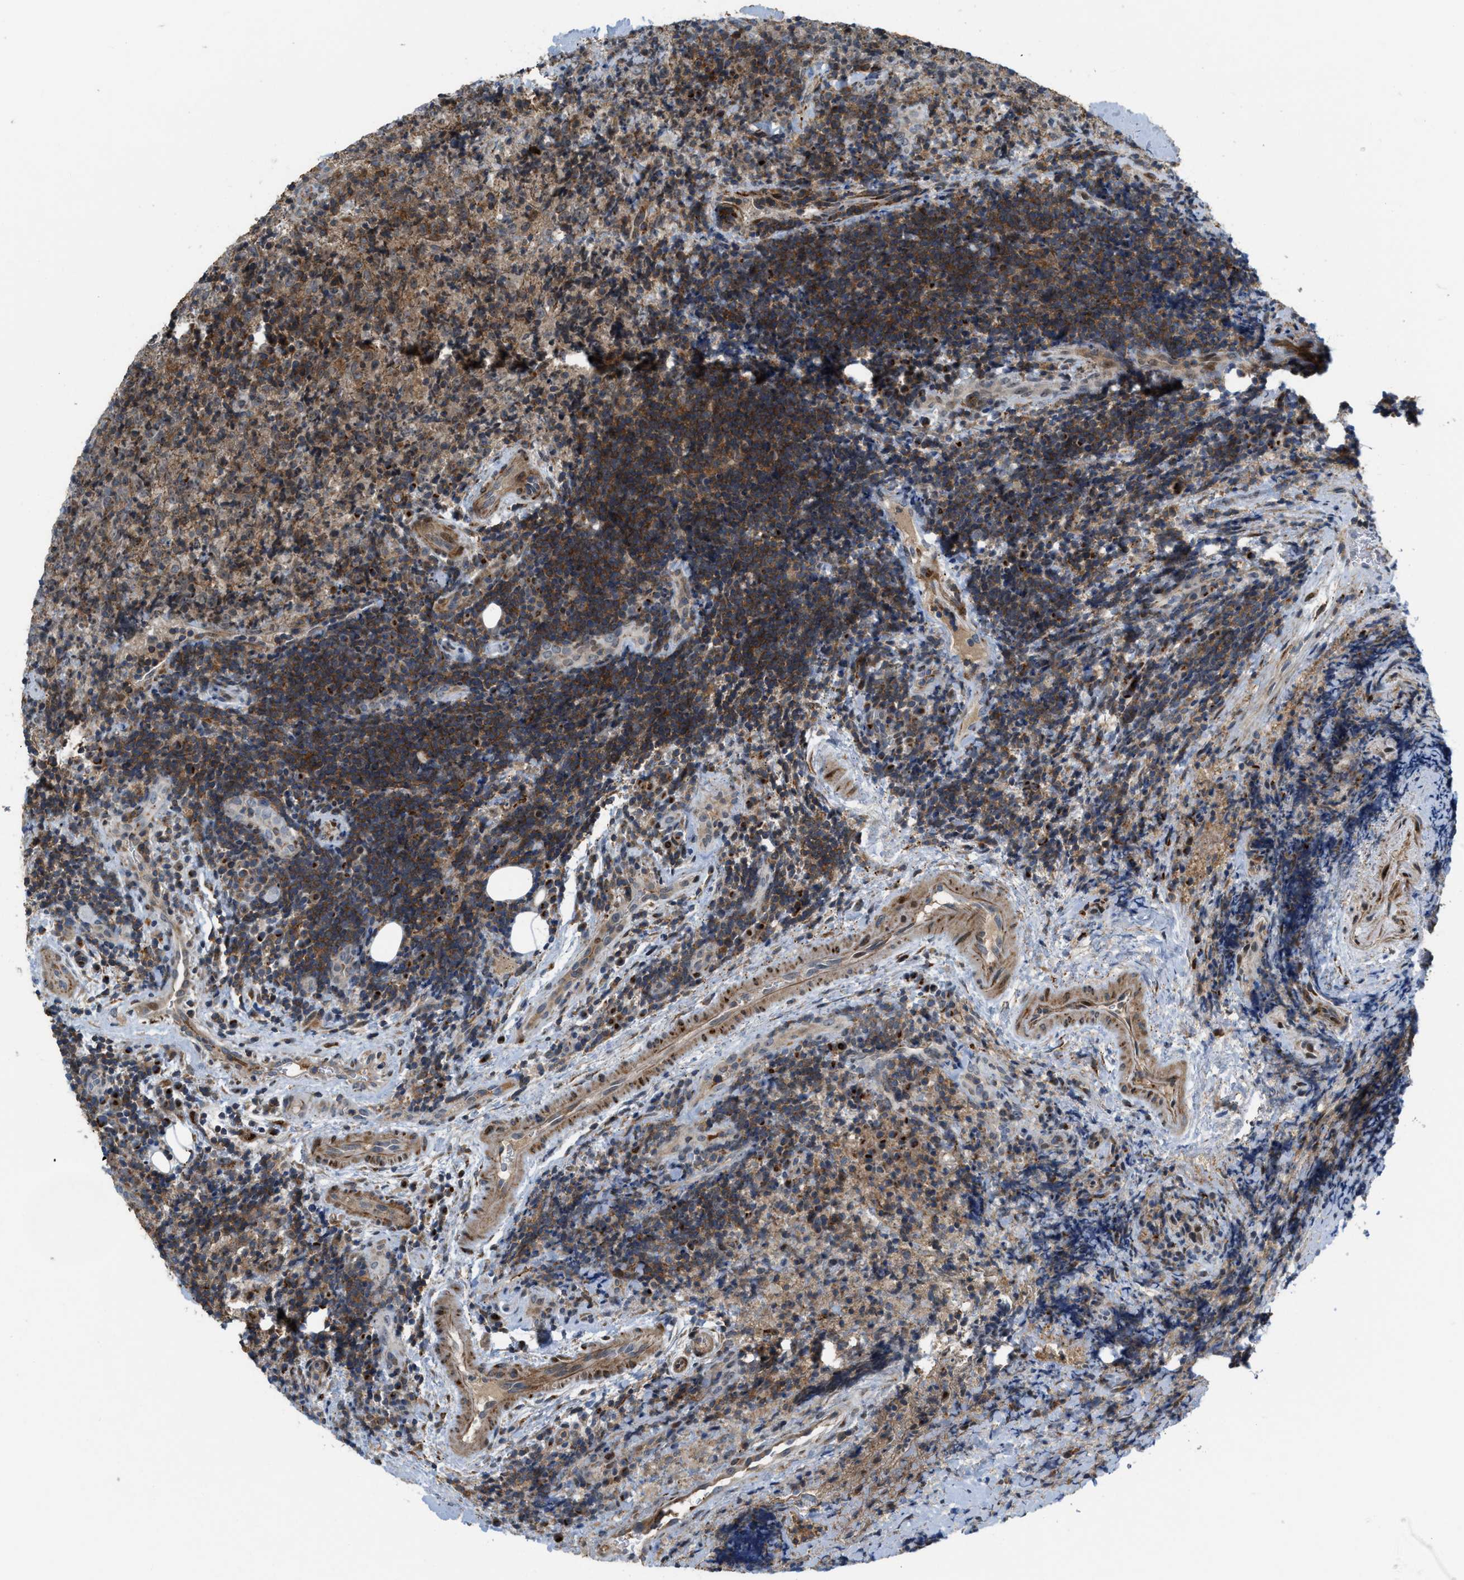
{"staining": {"intensity": "moderate", "quantity": "25%-75%", "location": "cytoplasmic/membranous"}, "tissue": "lymphoma", "cell_type": "Tumor cells", "image_type": "cancer", "snomed": [{"axis": "morphology", "description": "Malignant lymphoma, non-Hodgkin's type, High grade"}, {"axis": "topography", "description": "Tonsil"}], "caption": "A high-resolution photomicrograph shows immunohistochemistry staining of high-grade malignant lymphoma, non-Hodgkin's type, which shows moderate cytoplasmic/membranous expression in approximately 25%-75% of tumor cells. Using DAB (brown) and hematoxylin (blue) stains, captured at high magnification using brightfield microscopy.", "gene": "DIPK1A", "patient": {"sex": "female", "age": 36}}